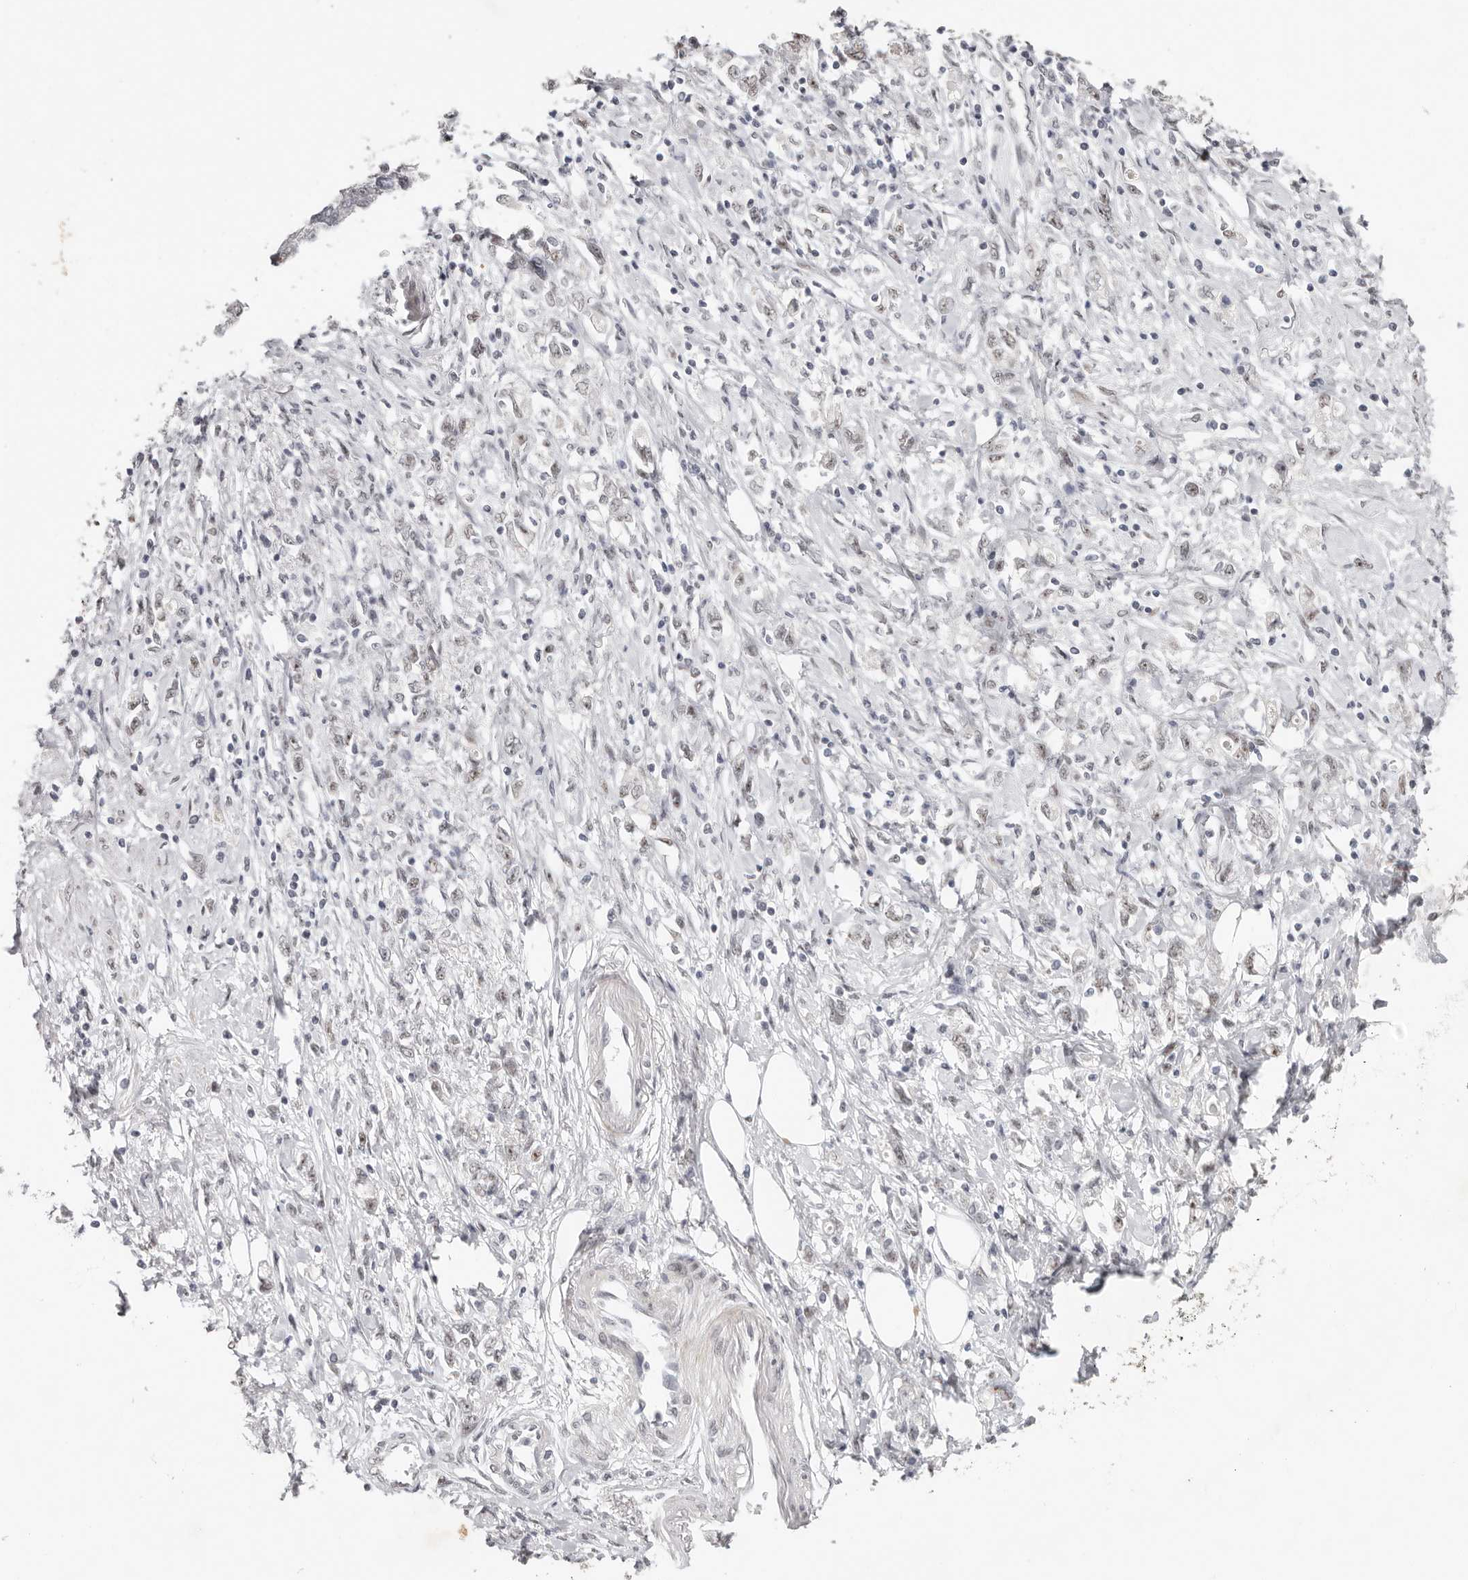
{"staining": {"intensity": "negative", "quantity": "none", "location": "none"}, "tissue": "stomach cancer", "cell_type": "Tumor cells", "image_type": "cancer", "snomed": [{"axis": "morphology", "description": "Adenocarcinoma, NOS"}, {"axis": "topography", "description": "Stomach"}], "caption": "Immunohistochemical staining of stomach cancer (adenocarcinoma) shows no significant expression in tumor cells.", "gene": "LARP7", "patient": {"sex": "female", "age": 76}}